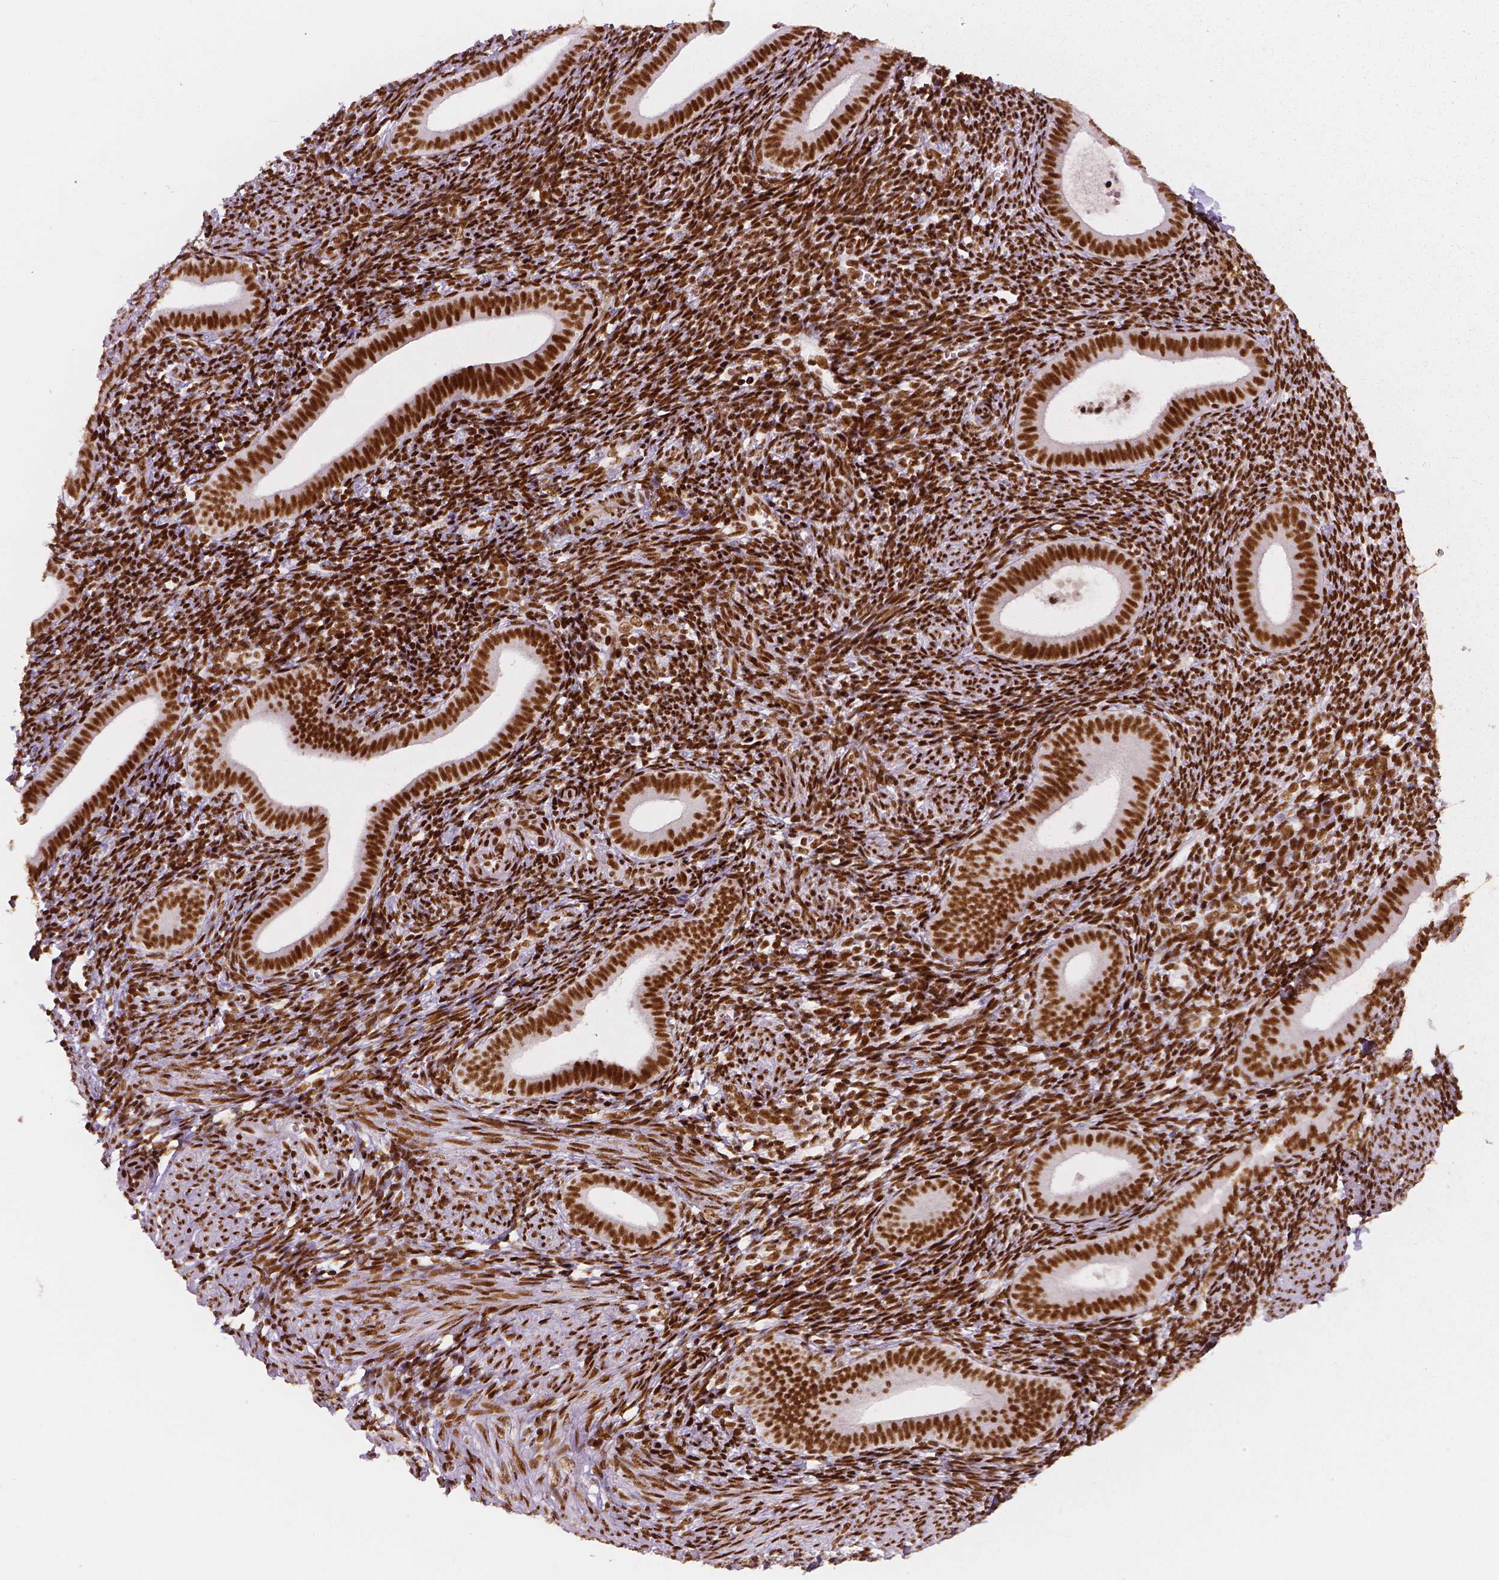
{"staining": {"intensity": "strong", "quantity": "25%-75%", "location": "nuclear"}, "tissue": "endometrium", "cell_type": "Cells in endometrial stroma", "image_type": "normal", "snomed": [{"axis": "morphology", "description": "Normal tissue, NOS"}, {"axis": "topography", "description": "Endometrium"}], "caption": "A micrograph showing strong nuclear expression in approximately 25%-75% of cells in endometrial stroma in unremarkable endometrium, as visualized by brown immunohistochemical staining.", "gene": "BRD4", "patient": {"sex": "female", "age": 25}}